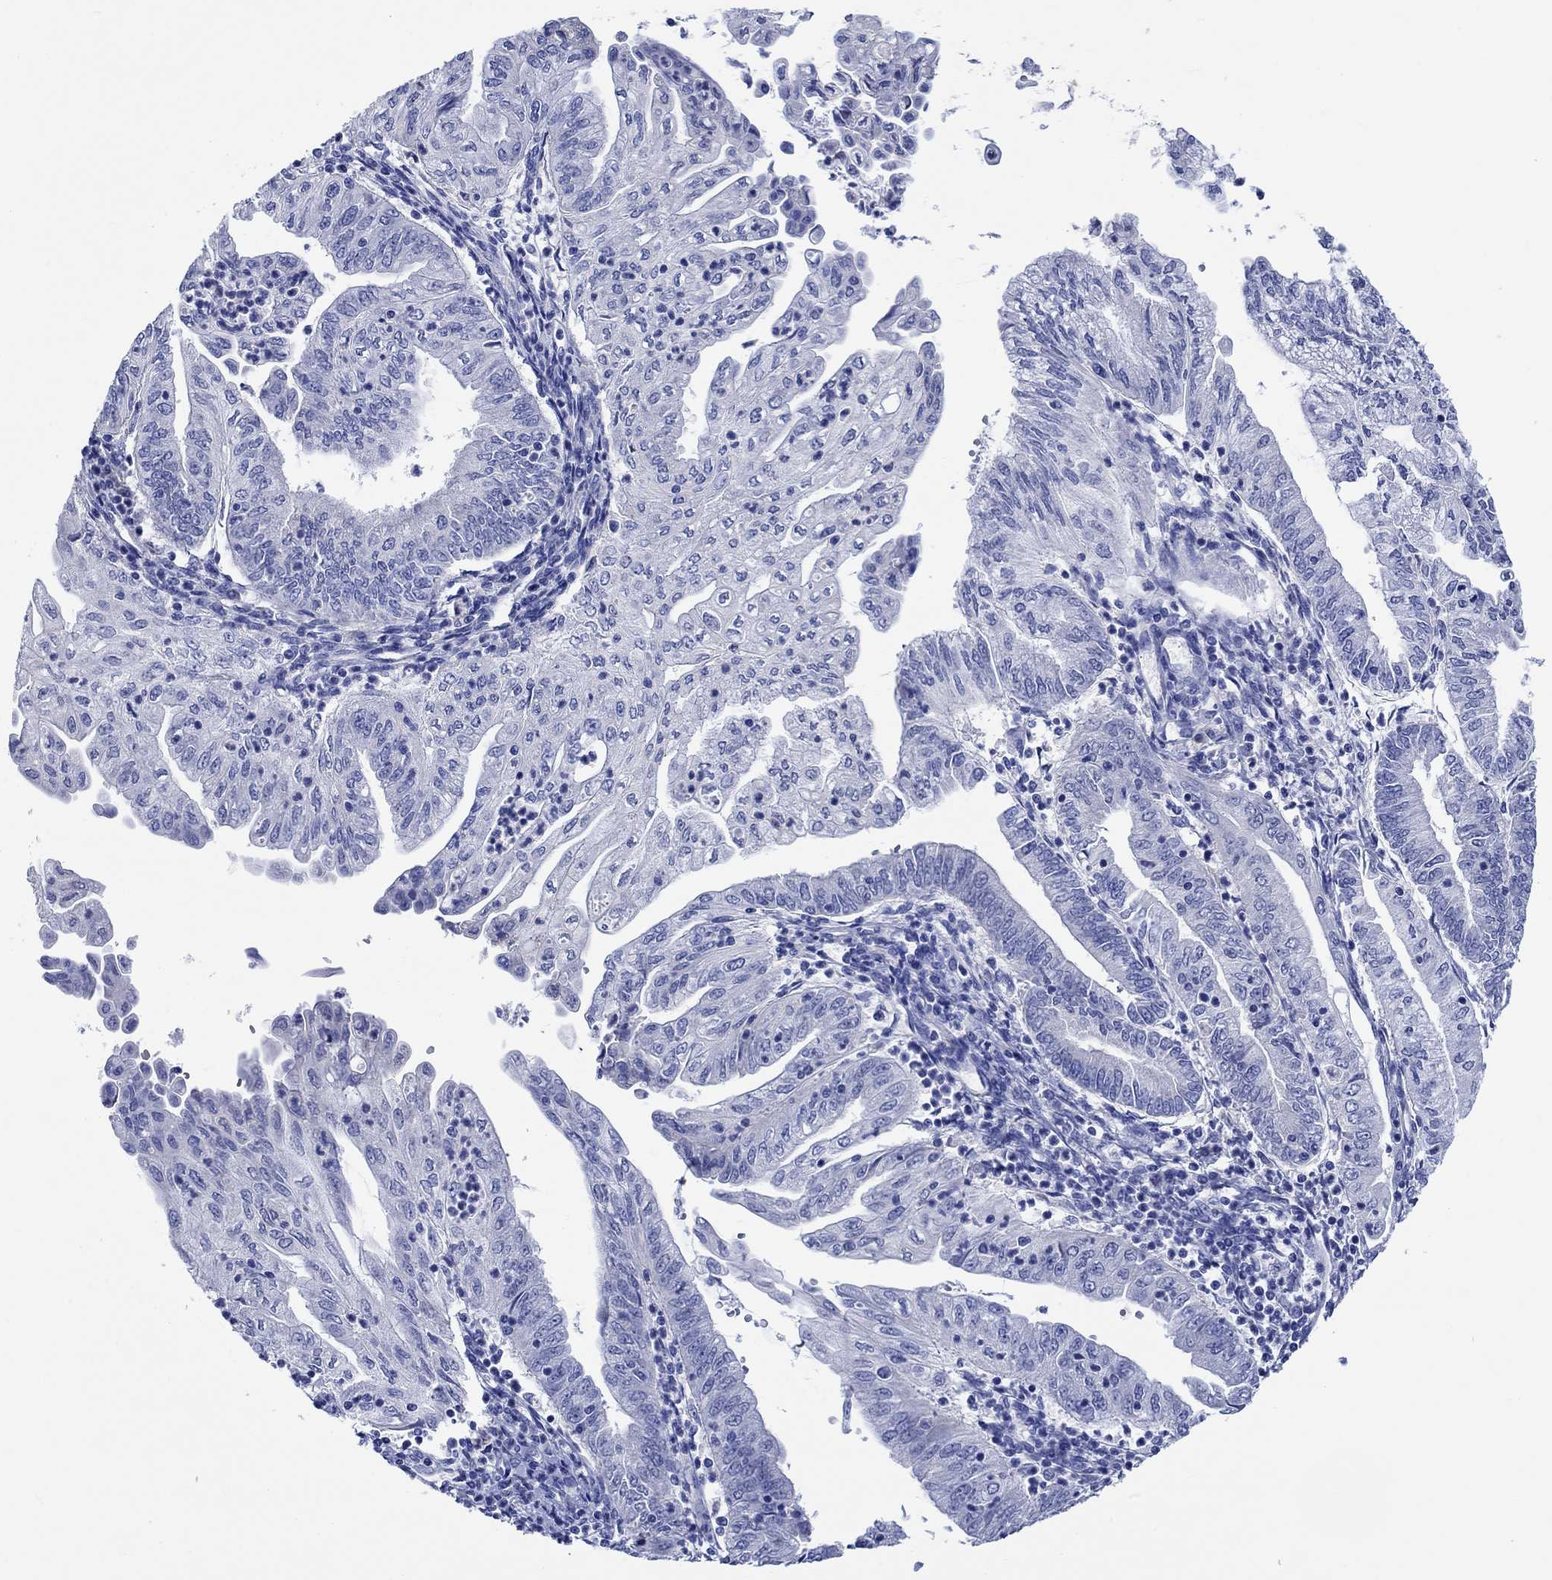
{"staining": {"intensity": "negative", "quantity": "none", "location": "none"}, "tissue": "endometrial cancer", "cell_type": "Tumor cells", "image_type": "cancer", "snomed": [{"axis": "morphology", "description": "Adenocarcinoma, NOS"}, {"axis": "topography", "description": "Endometrium"}], "caption": "Tumor cells are negative for brown protein staining in endometrial cancer (adenocarcinoma).", "gene": "SHISA4", "patient": {"sex": "female", "age": 55}}